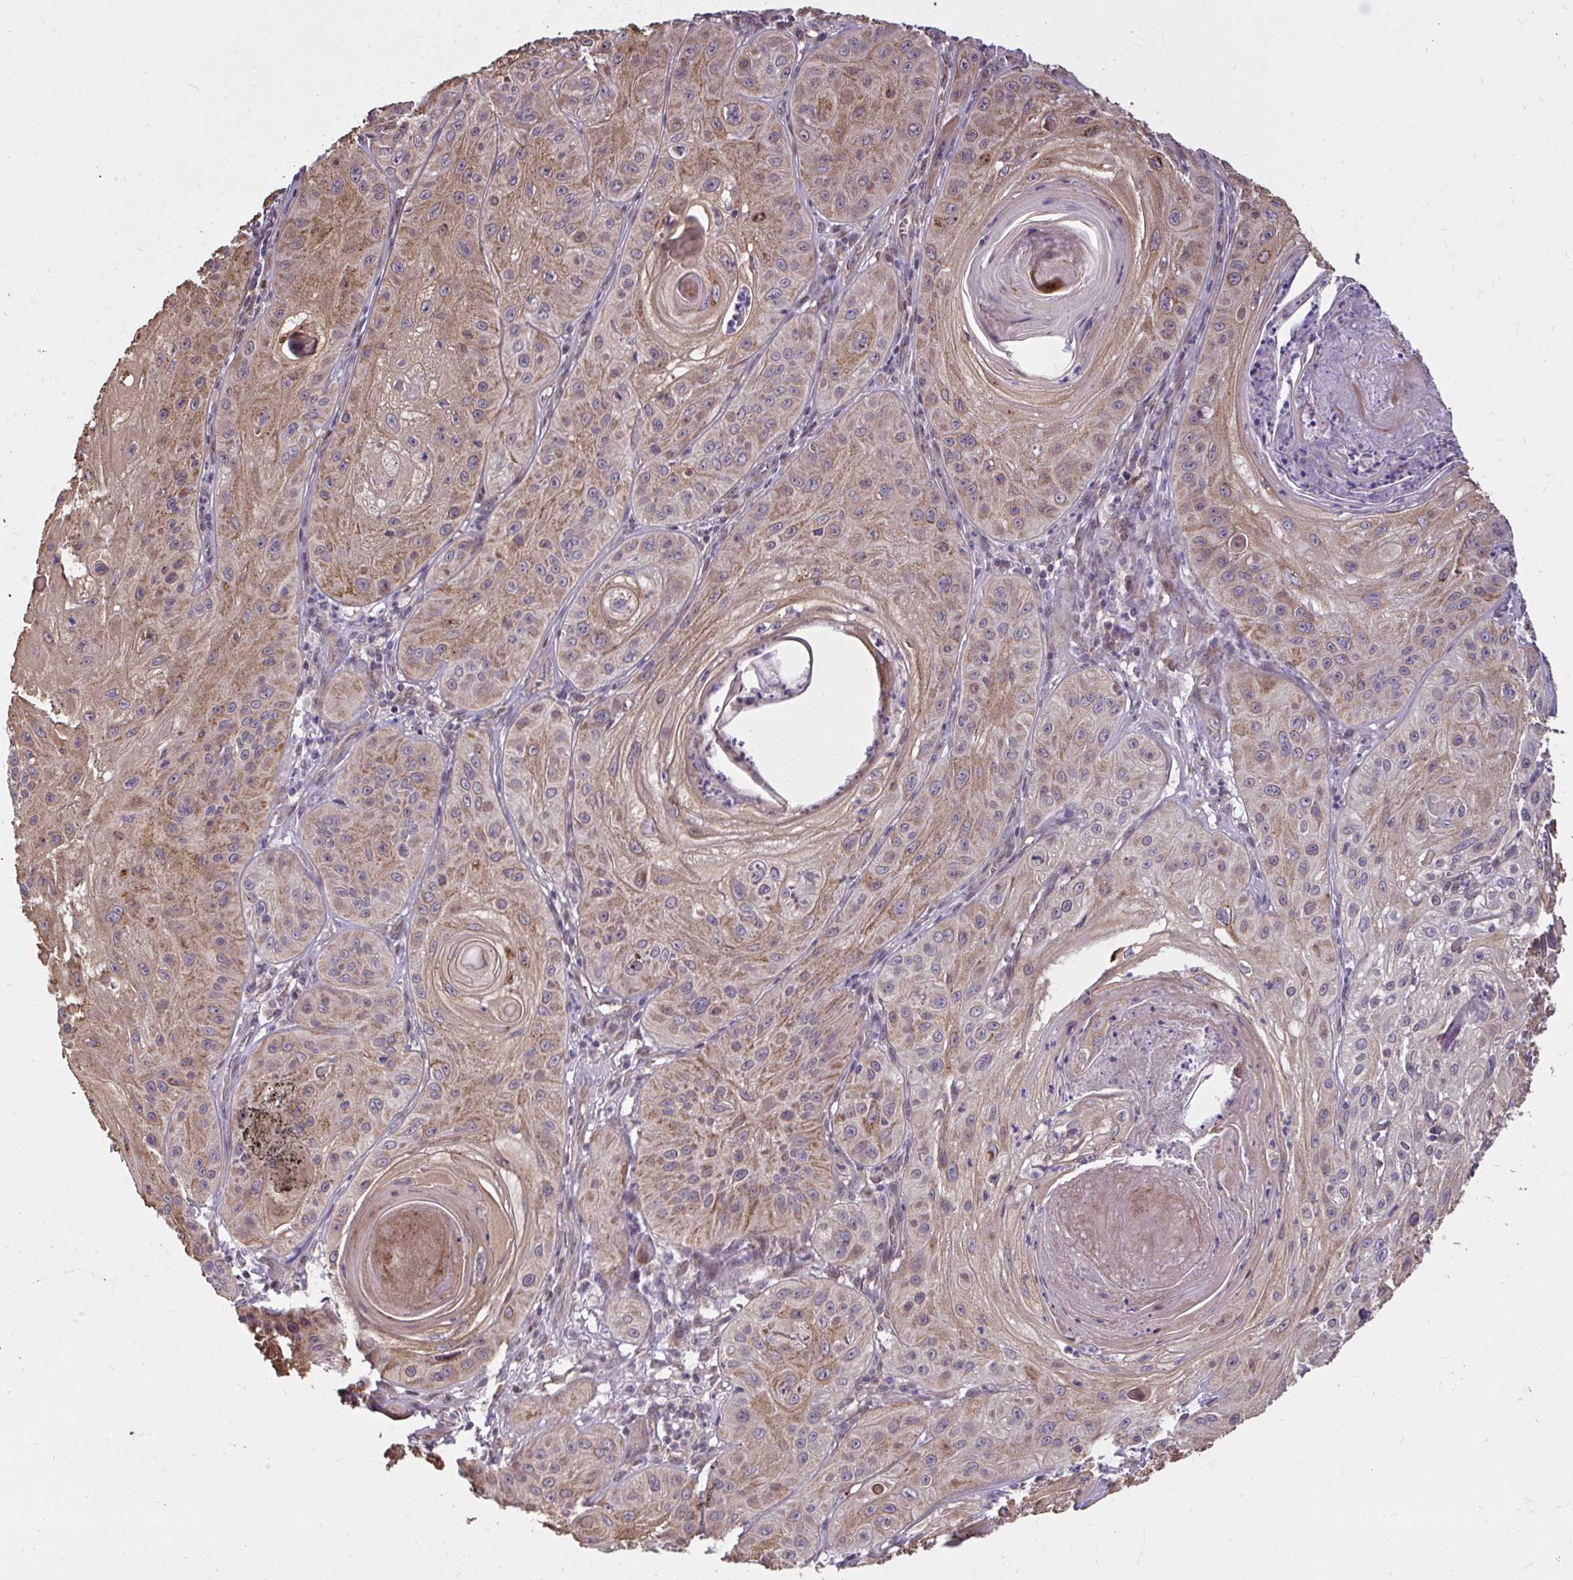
{"staining": {"intensity": "moderate", "quantity": ">75%", "location": "cytoplasmic/membranous"}, "tissue": "skin cancer", "cell_type": "Tumor cells", "image_type": "cancer", "snomed": [{"axis": "morphology", "description": "Squamous cell carcinoma, NOS"}, {"axis": "topography", "description": "Skin"}], "caption": "Moderate cytoplasmic/membranous protein expression is present in approximately >75% of tumor cells in squamous cell carcinoma (skin).", "gene": "RDH14", "patient": {"sex": "male", "age": 85}}